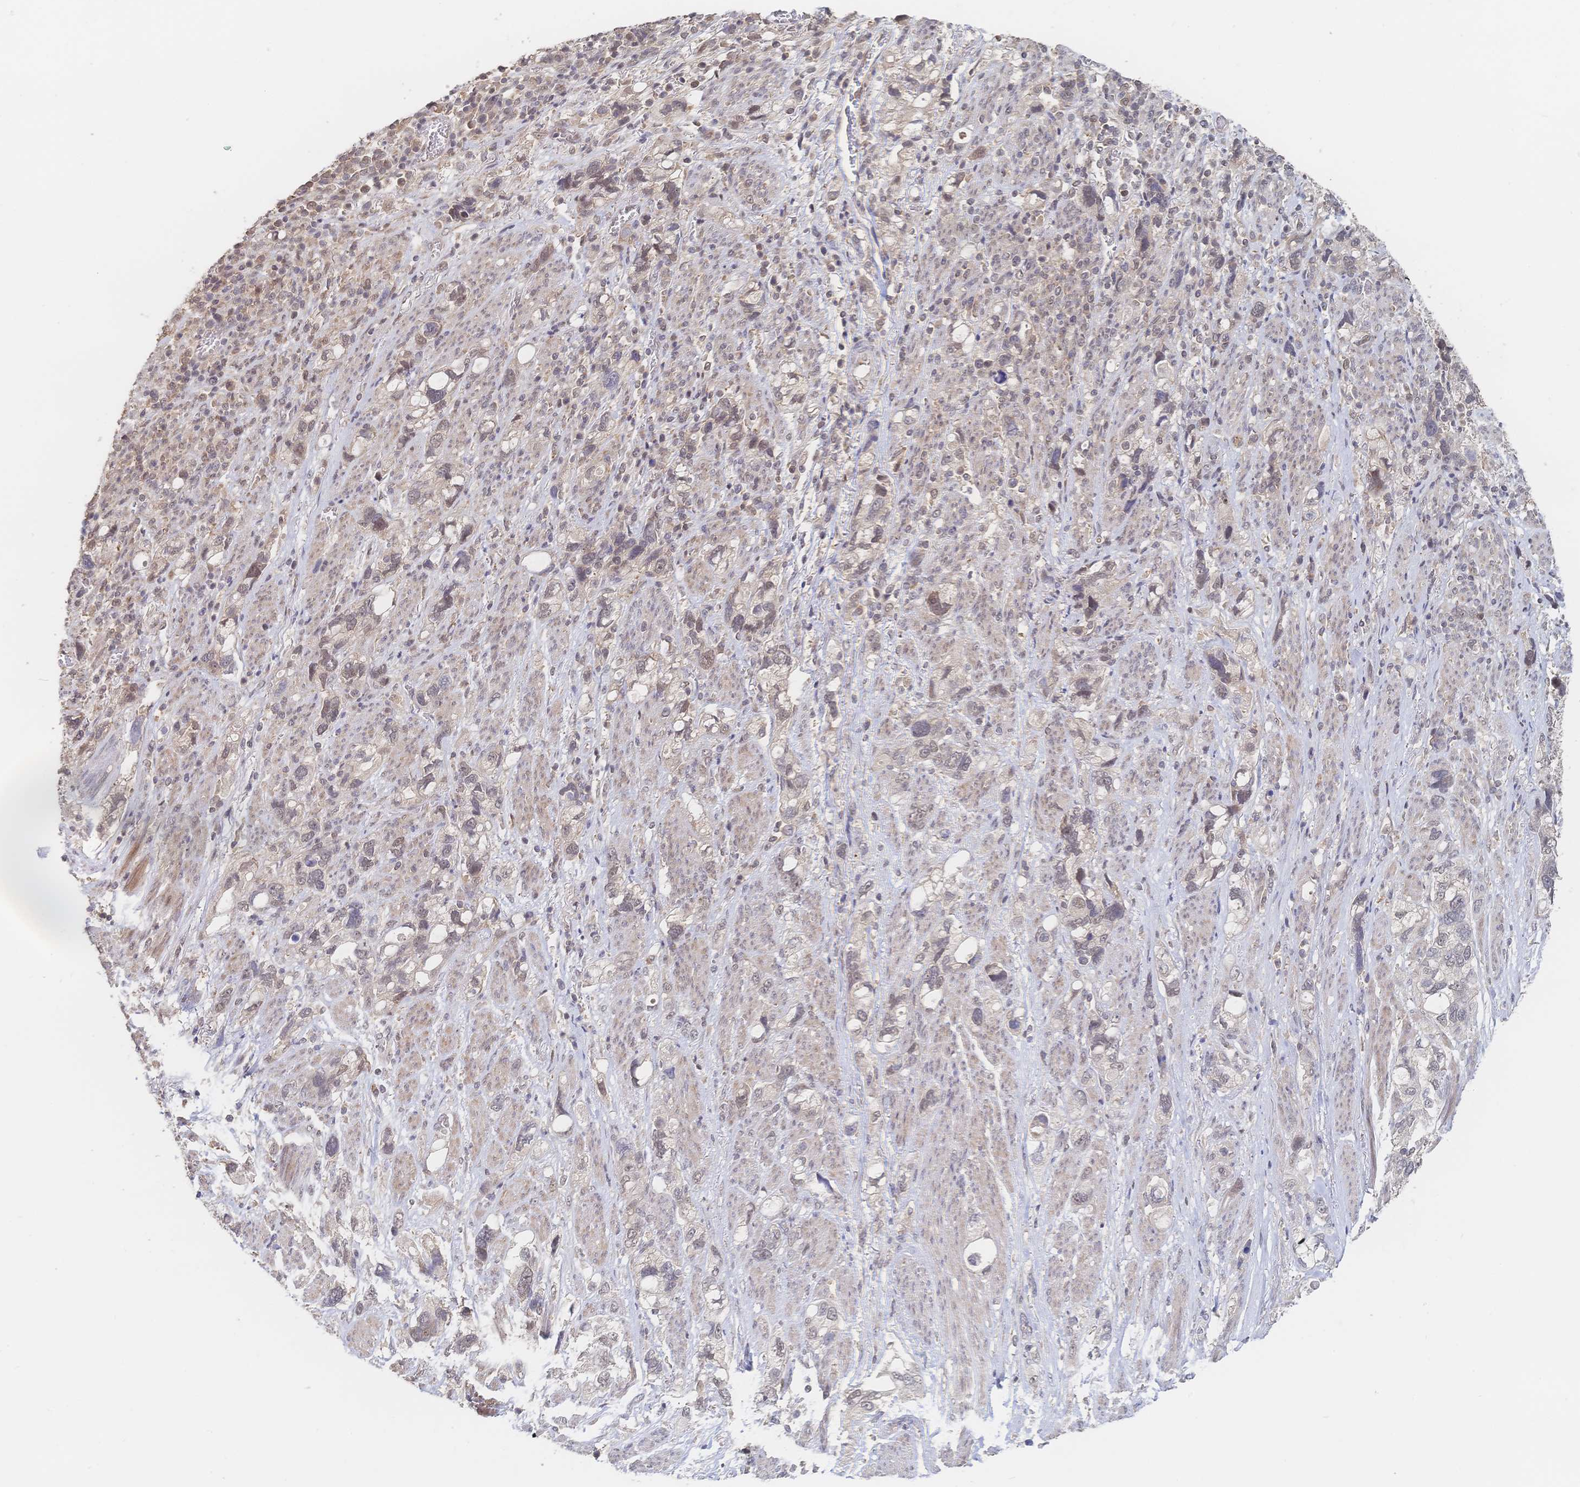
{"staining": {"intensity": "negative", "quantity": "none", "location": "none"}, "tissue": "stomach cancer", "cell_type": "Tumor cells", "image_type": "cancer", "snomed": [{"axis": "morphology", "description": "Adenocarcinoma, NOS"}, {"axis": "topography", "description": "Stomach, upper"}], "caption": "Tumor cells show no significant staining in stomach cancer (adenocarcinoma).", "gene": "LRP5", "patient": {"sex": "female", "age": 81}}